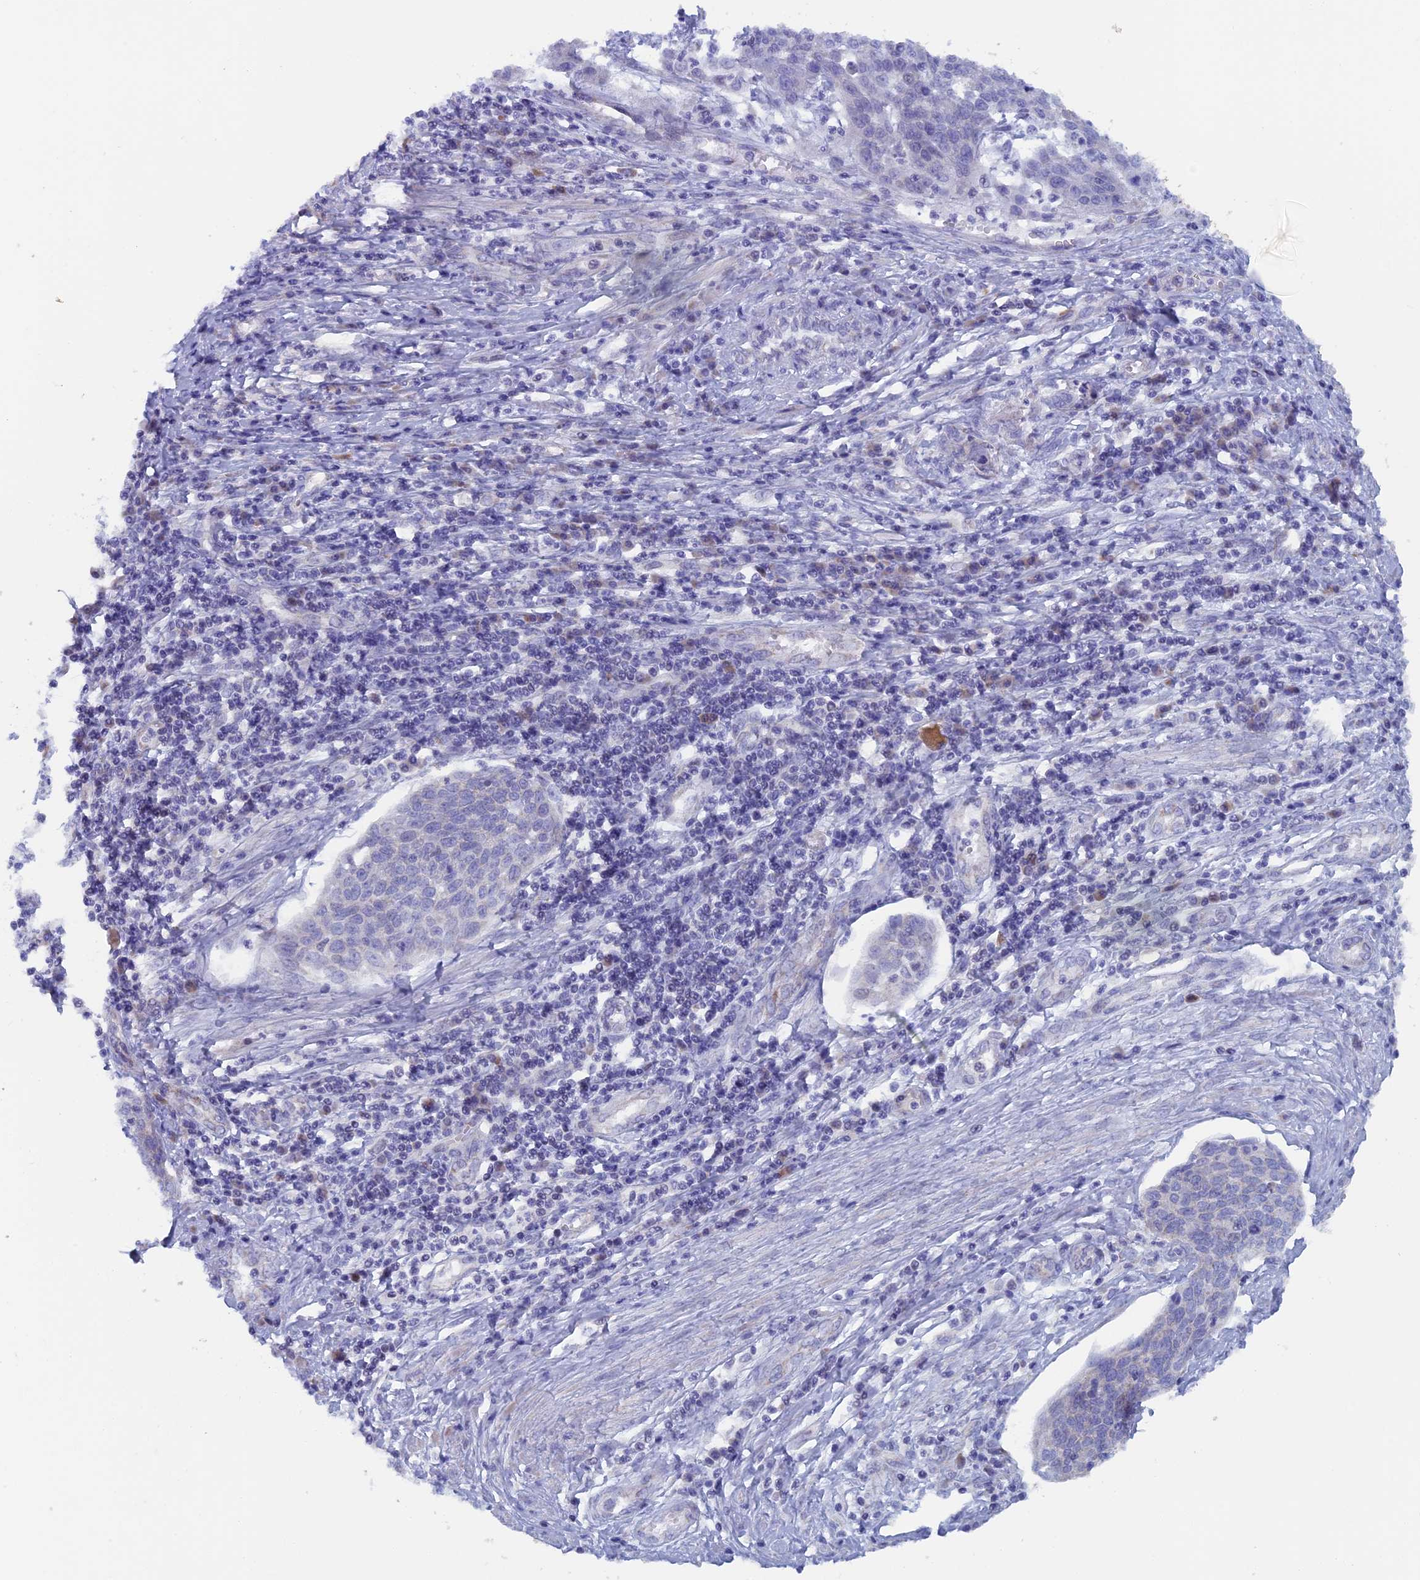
{"staining": {"intensity": "negative", "quantity": "none", "location": "none"}, "tissue": "cervical cancer", "cell_type": "Tumor cells", "image_type": "cancer", "snomed": [{"axis": "morphology", "description": "Squamous cell carcinoma, NOS"}, {"axis": "topography", "description": "Cervix"}], "caption": "High power microscopy micrograph of an immunohistochemistry micrograph of cervical cancer (squamous cell carcinoma), revealing no significant expression in tumor cells.", "gene": "NIBAN3", "patient": {"sex": "female", "age": 34}}